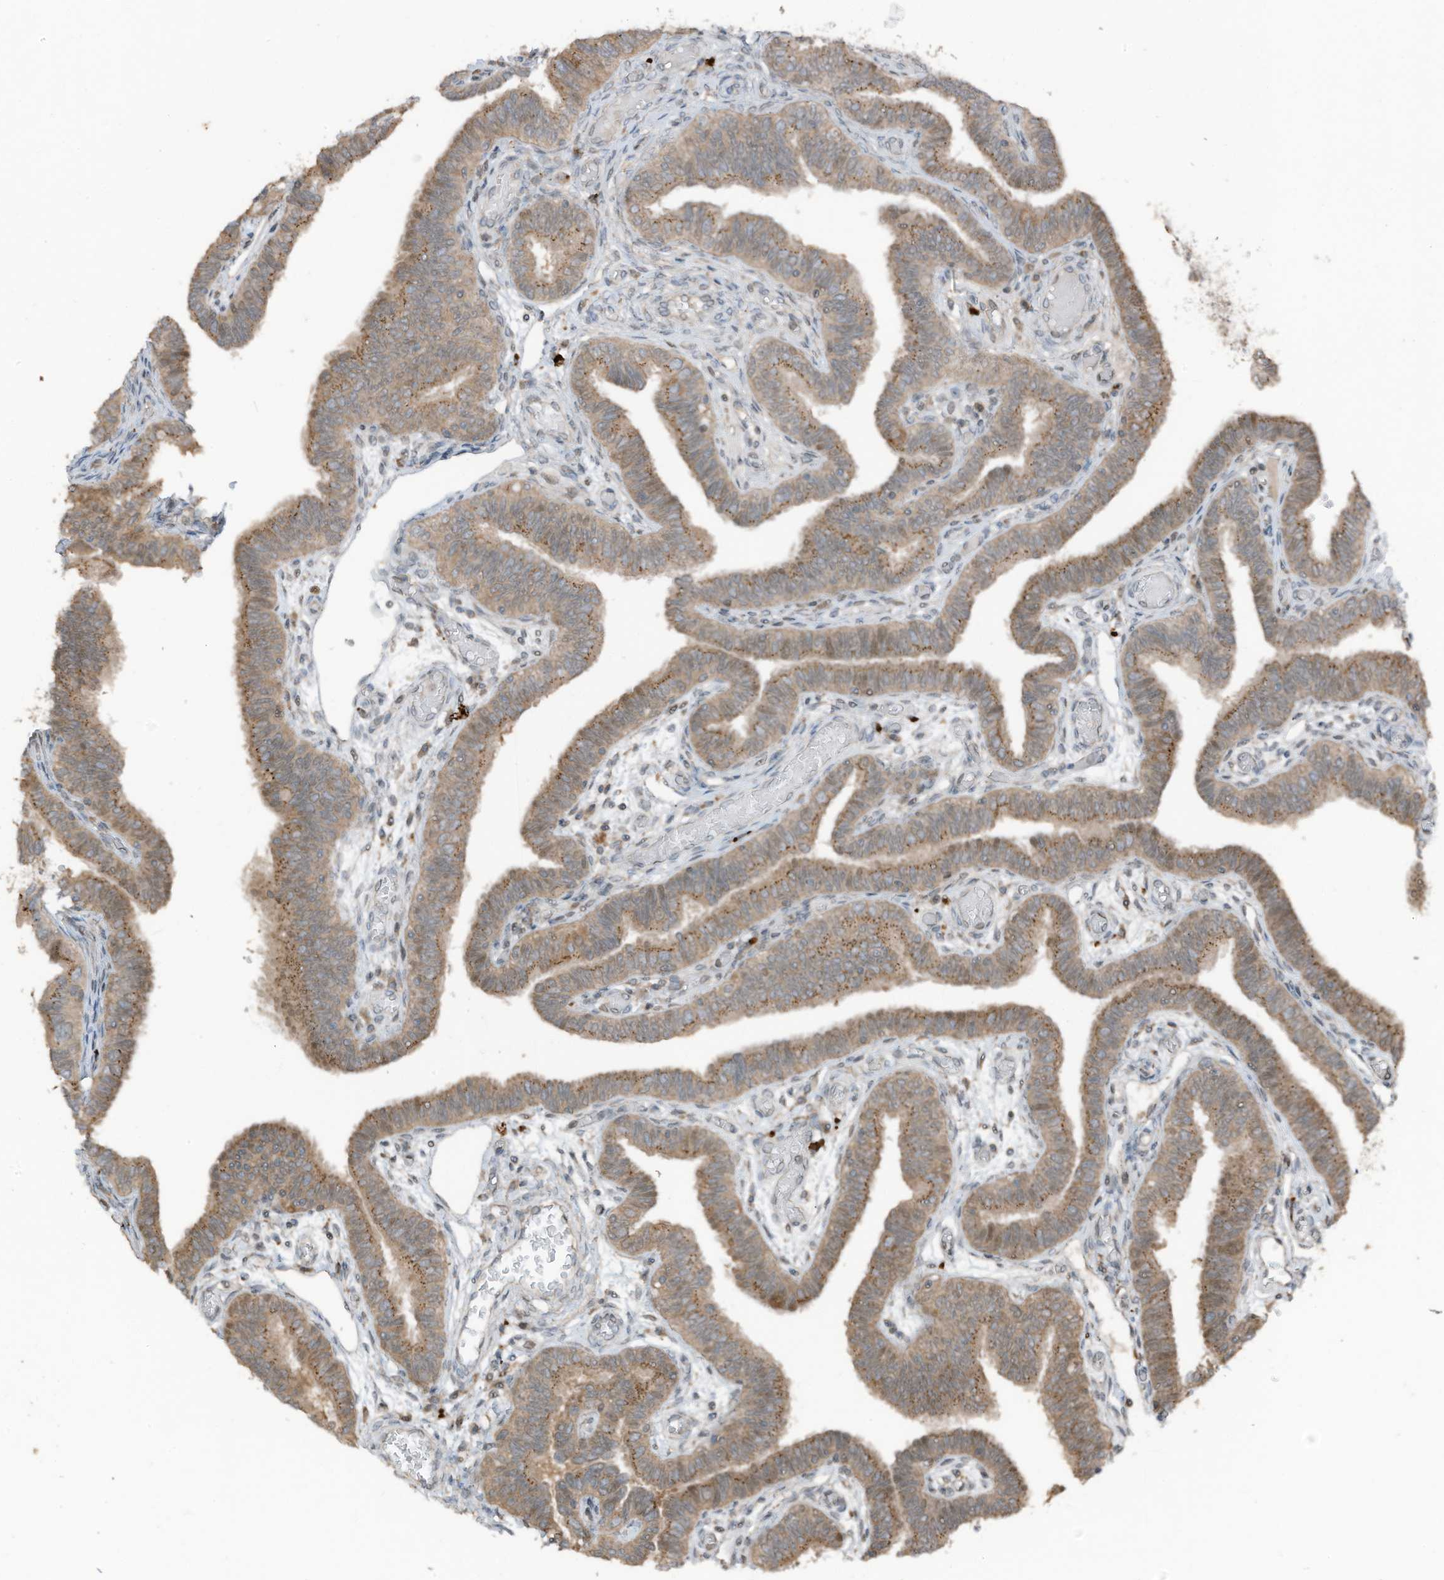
{"staining": {"intensity": "moderate", "quantity": ">75%", "location": "cytoplasmic/membranous,nuclear"}, "tissue": "fallopian tube", "cell_type": "Glandular cells", "image_type": "normal", "snomed": [{"axis": "morphology", "description": "Normal tissue, NOS"}, {"axis": "topography", "description": "Fallopian tube"}], "caption": "Immunohistochemistry (IHC) of unremarkable fallopian tube demonstrates medium levels of moderate cytoplasmic/membranous,nuclear staining in approximately >75% of glandular cells.", "gene": "TXNDC9", "patient": {"sex": "female", "age": 39}}